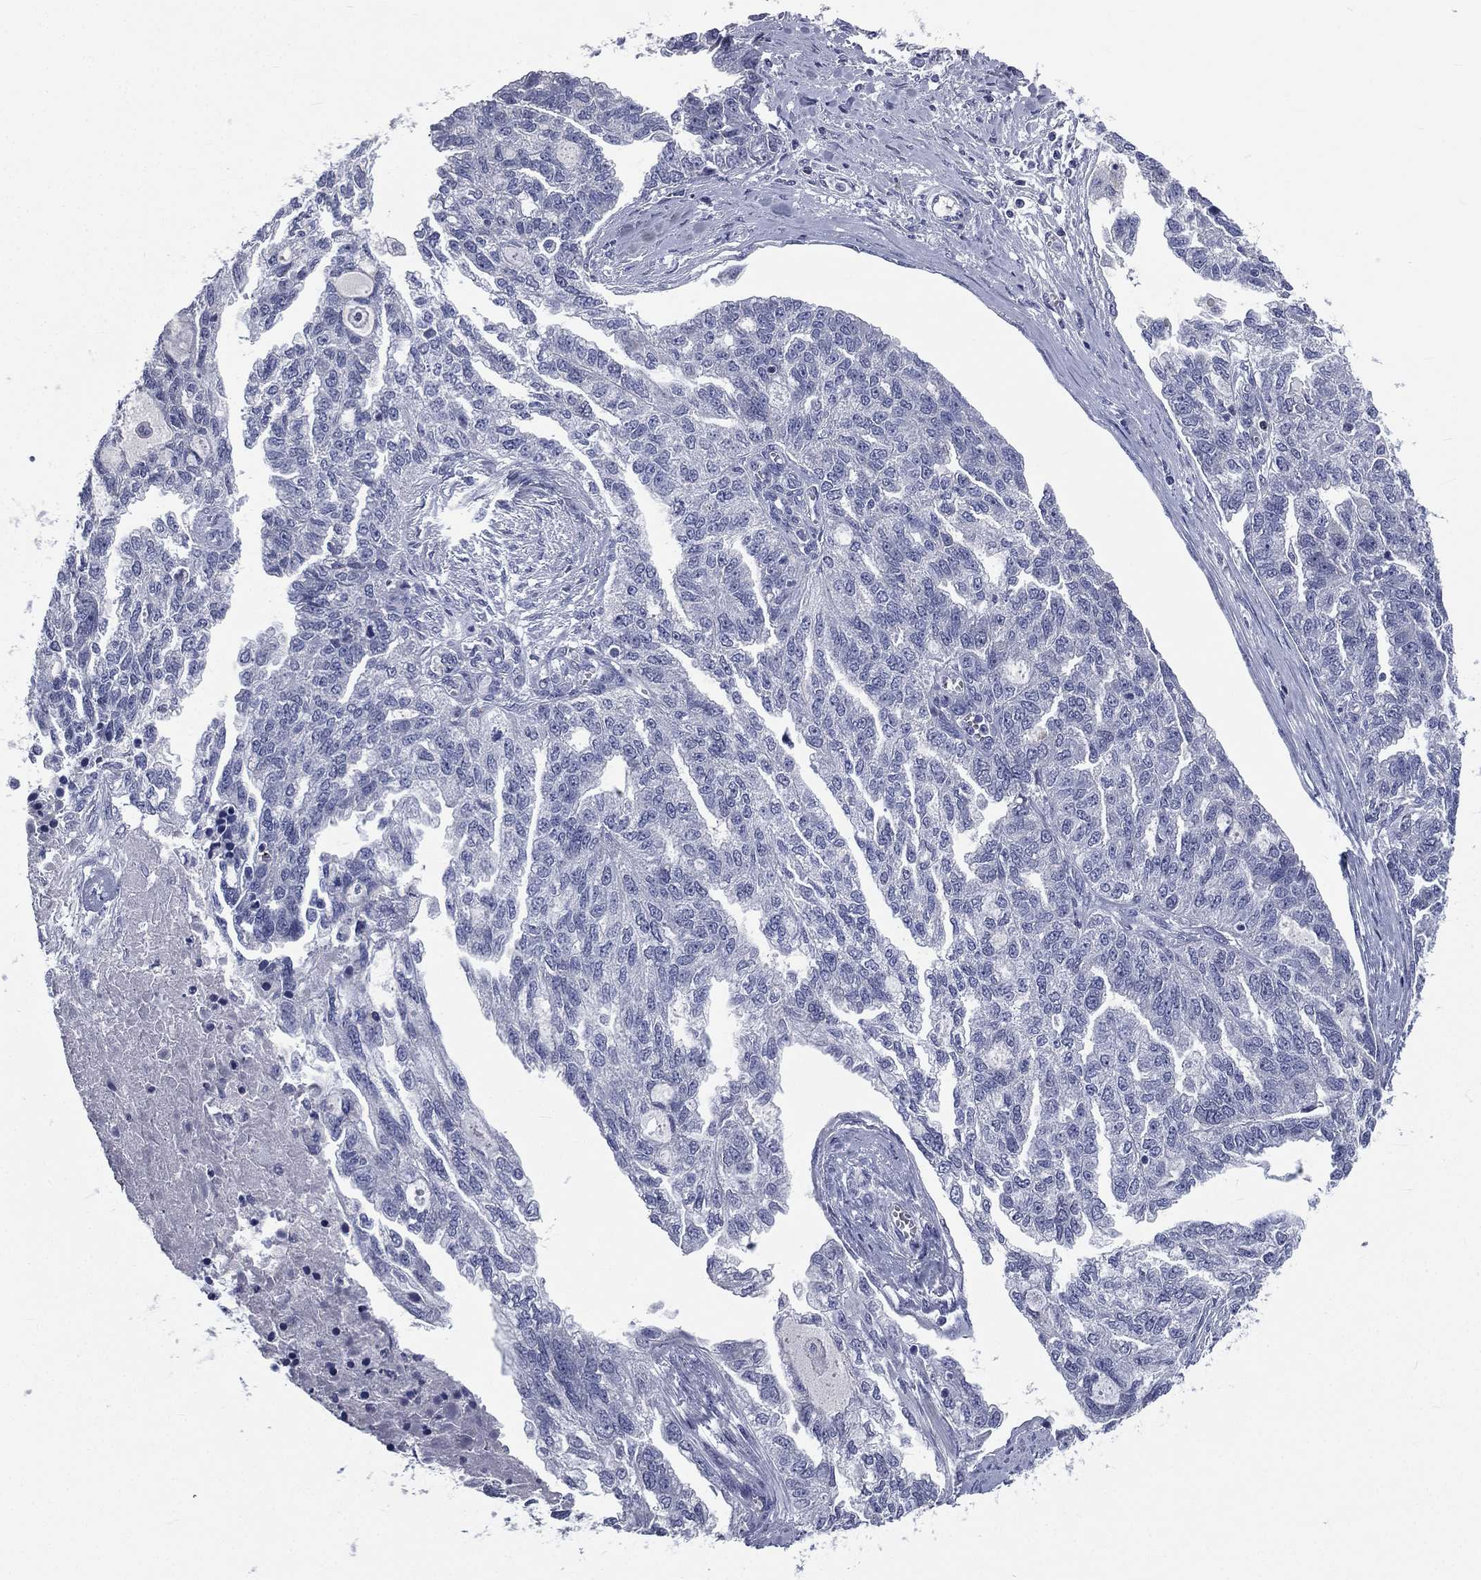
{"staining": {"intensity": "negative", "quantity": "none", "location": "none"}, "tissue": "ovarian cancer", "cell_type": "Tumor cells", "image_type": "cancer", "snomed": [{"axis": "morphology", "description": "Cystadenocarcinoma, serous, NOS"}, {"axis": "topography", "description": "Ovary"}], "caption": "Micrograph shows no significant protein expression in tumor cells of ovarian cancer.", "gene": "IFT27", "patient": {"sex": "female", "age": 51}}